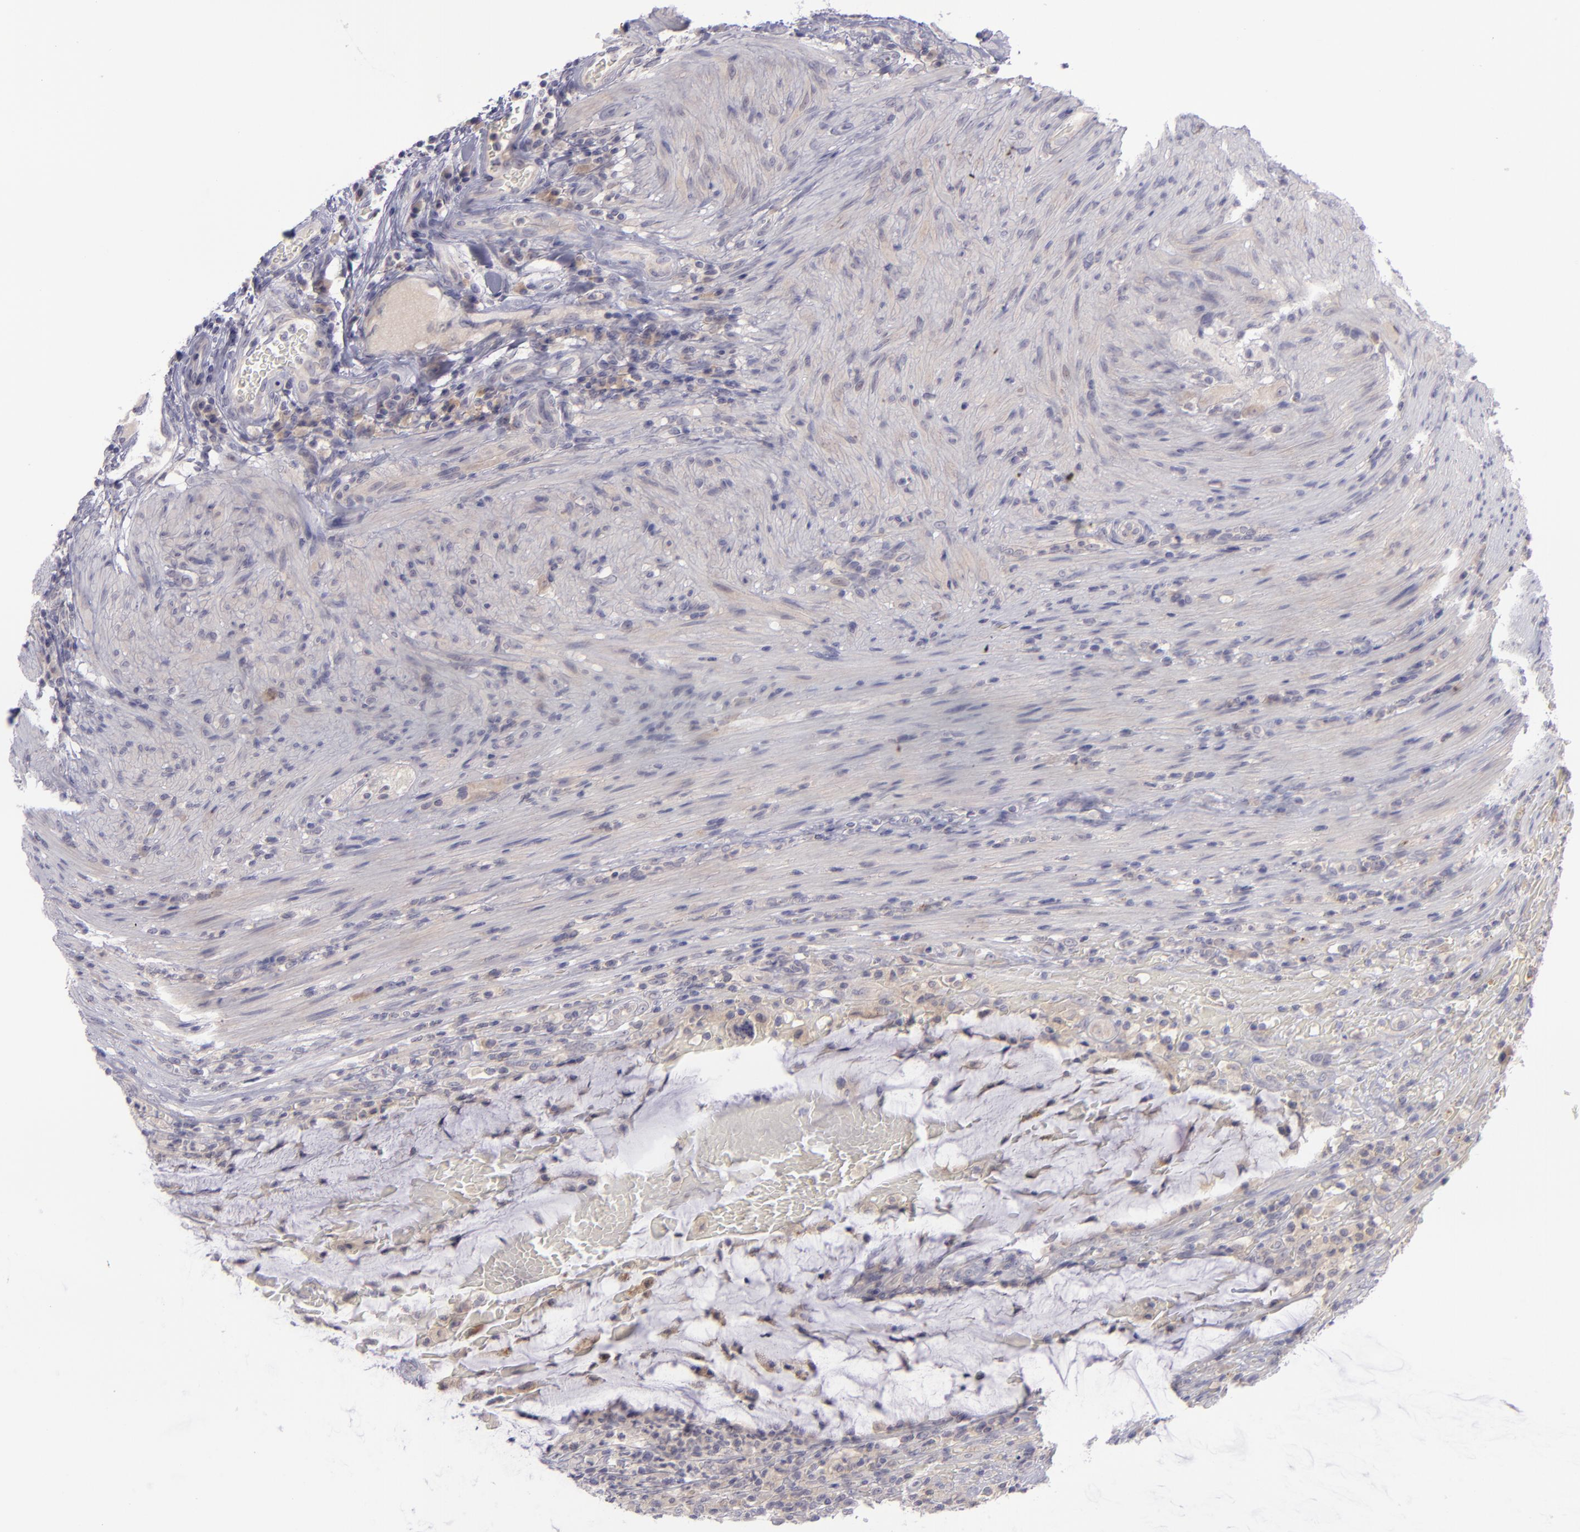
{"staining": {"intensity": "weak", "quantity": "<25%", "location": "cytoplasmic/membranous"}, "tissue": "colorectal cancer", "cell_type": "Tumor cells", "image_type": "cancer", "snomed": [{"axis": "morphology", "description": "Adenocarcinoma, NOS"}, {"axis": "topography", "description": "Colon"}], "caption": "Tumor cells are negative for protein expression in human colorectal cancer. (DAB IHC with hematoxylin counter stain).", "gene": "EVPL", "patient": {"sex": "male", "age": 54}}